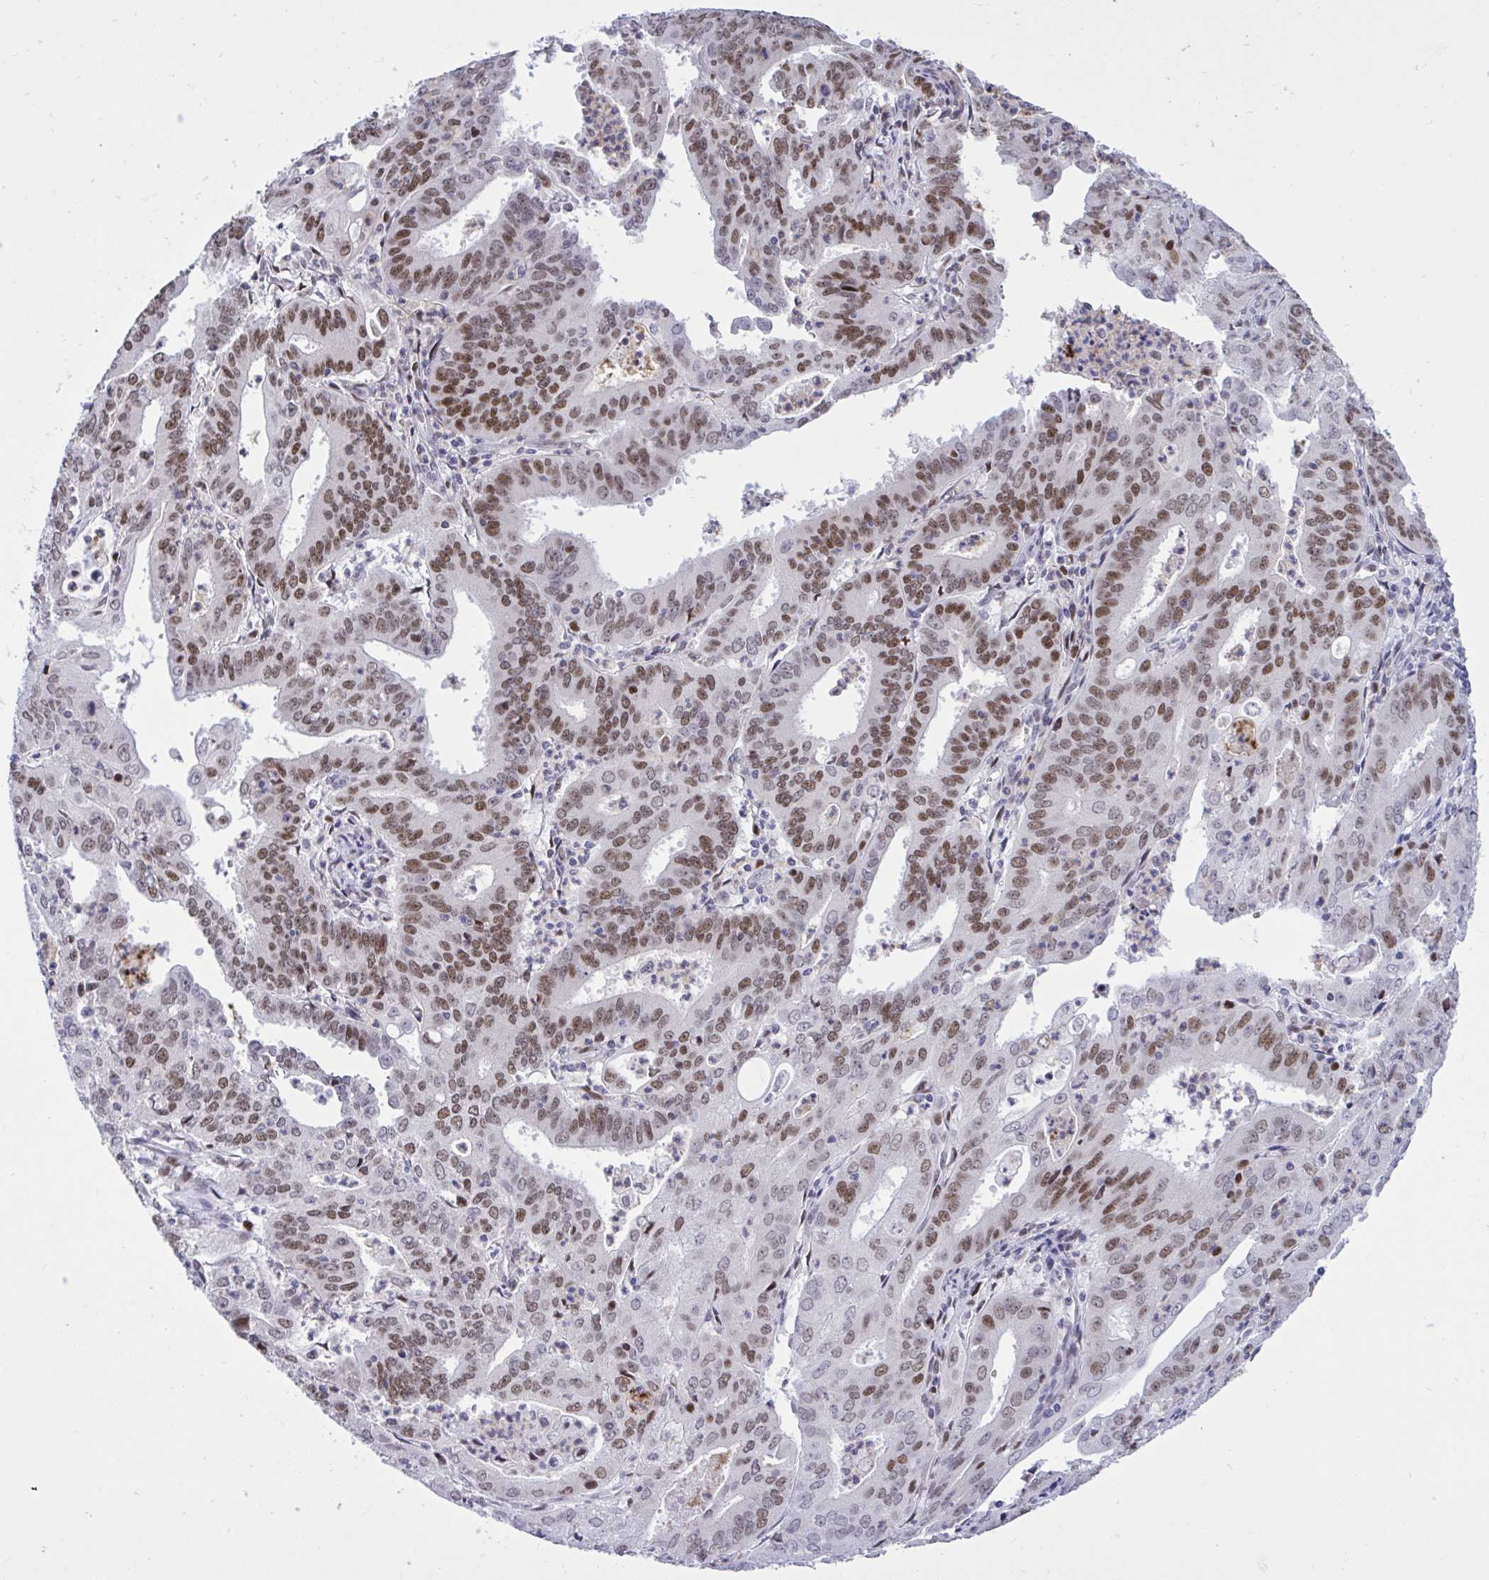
{"staining": {"intensity": "moderate", "quantity": ">75%", "location": "nuclear"}, "tissue": "cervical cancer", "cell_type": "Tumor cells", "image_type": "cancer", "snomed": [{"axis": "morphology", "description": "Adenocarcinoma, NOS"}, {"axis": "topography", "description": "Cervix"}], "caption": "Human adenocarcinoma (cervical) stained for a protein (brown) displays moderate nuclear positive expression in approximately >75% of tumor cells.", "gene": "C1QL2", "patient": {"sex": "female", "age": 56}}